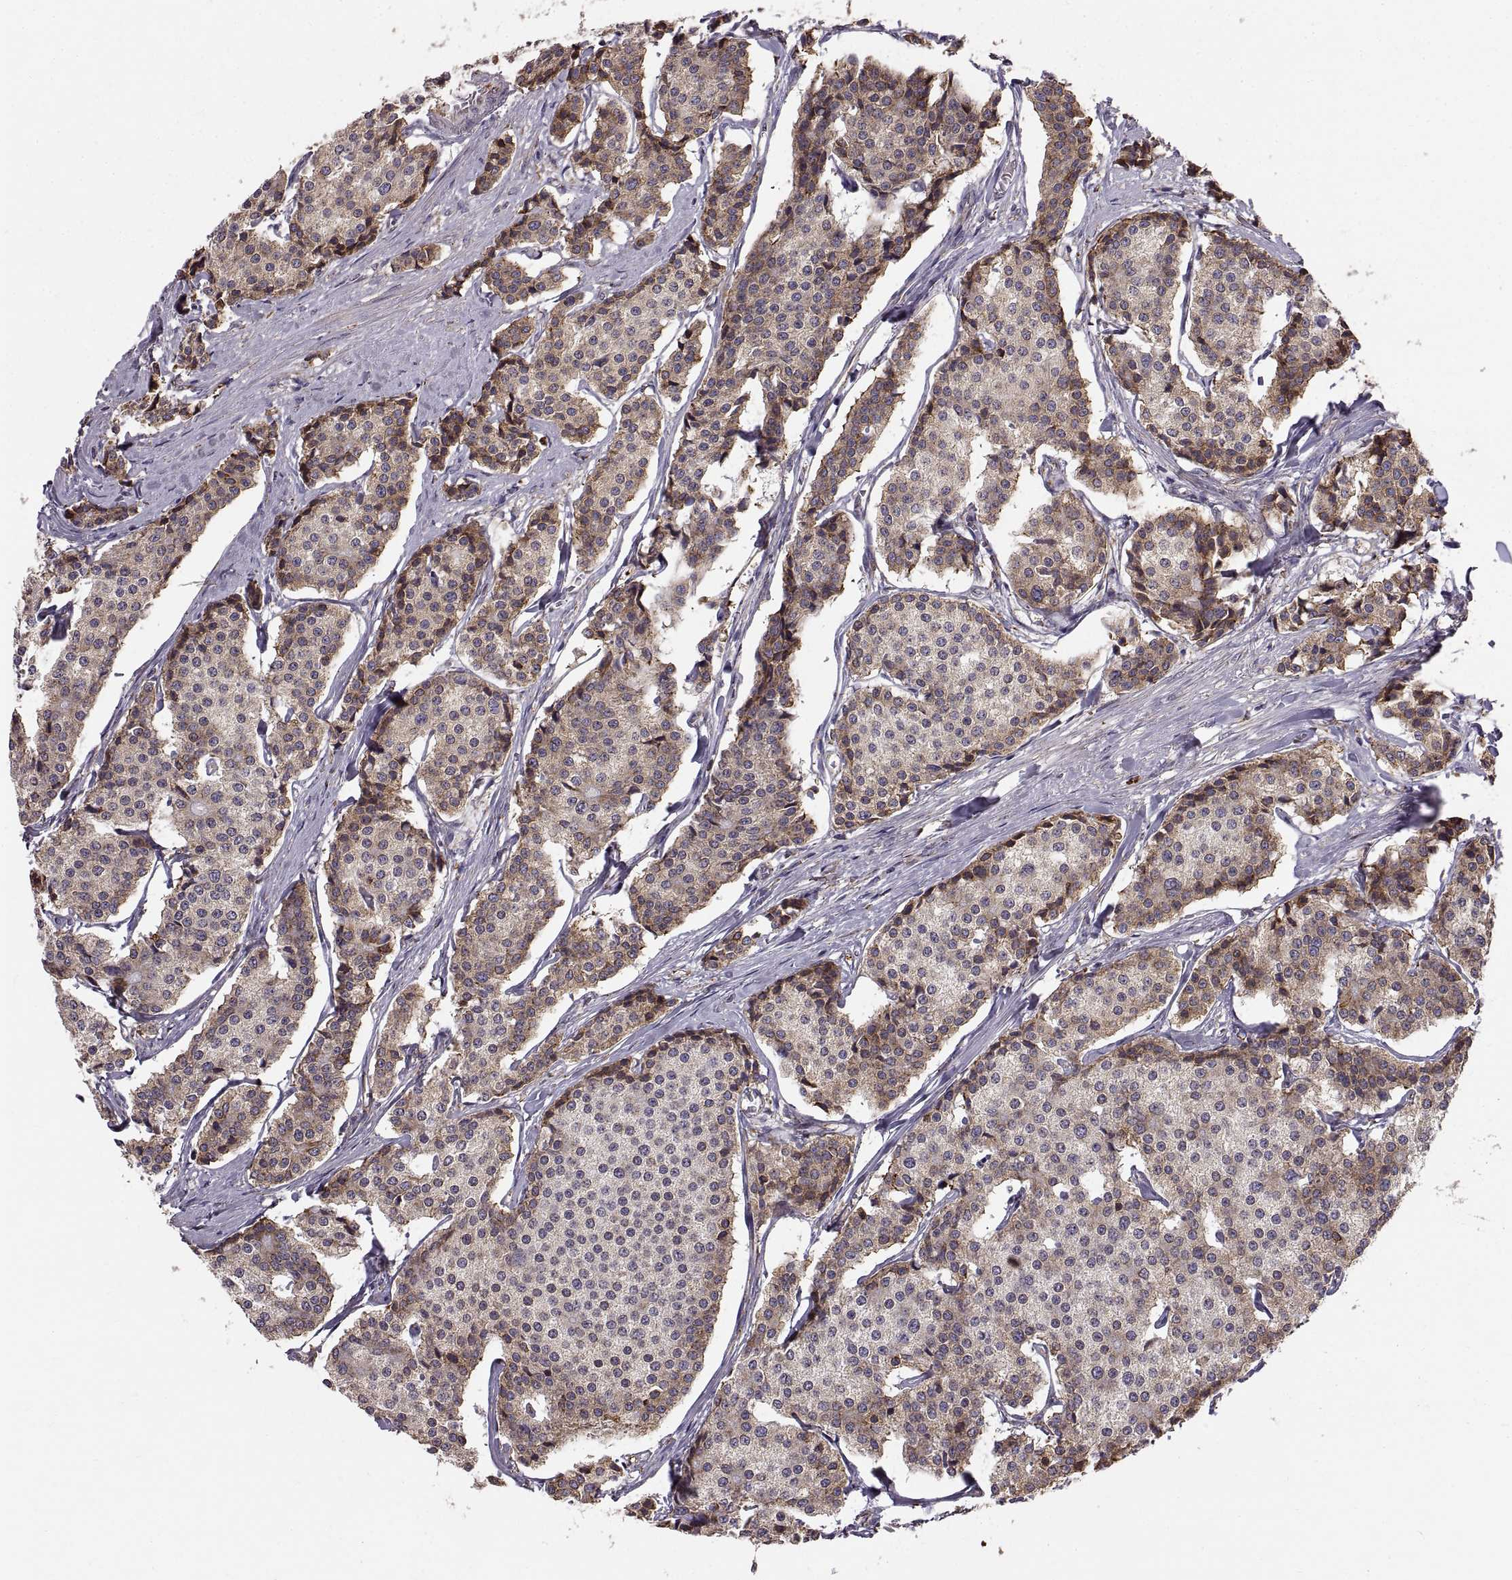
{"staining": {"intensity": "moderate", "quantity": "25%-75%", "location": "cytoplasmic/membranous"}, "tissue": "carcinoid", "cell_type": "Tumor cells", "image_type": "cancer", "snomed": [{"axis": "morphology", "description": "Carcinoid, malignant, NOS"}, {"axis": "topography", "description": "Small intestine"}], "caption": "This is an image of IHC staining of carcinoid, which shows moderate positivity in the cytoplasmic/membranous of tumor cells.", "gene": "PLEKHB2", "patient": {"sex": "female", "age": 65}}